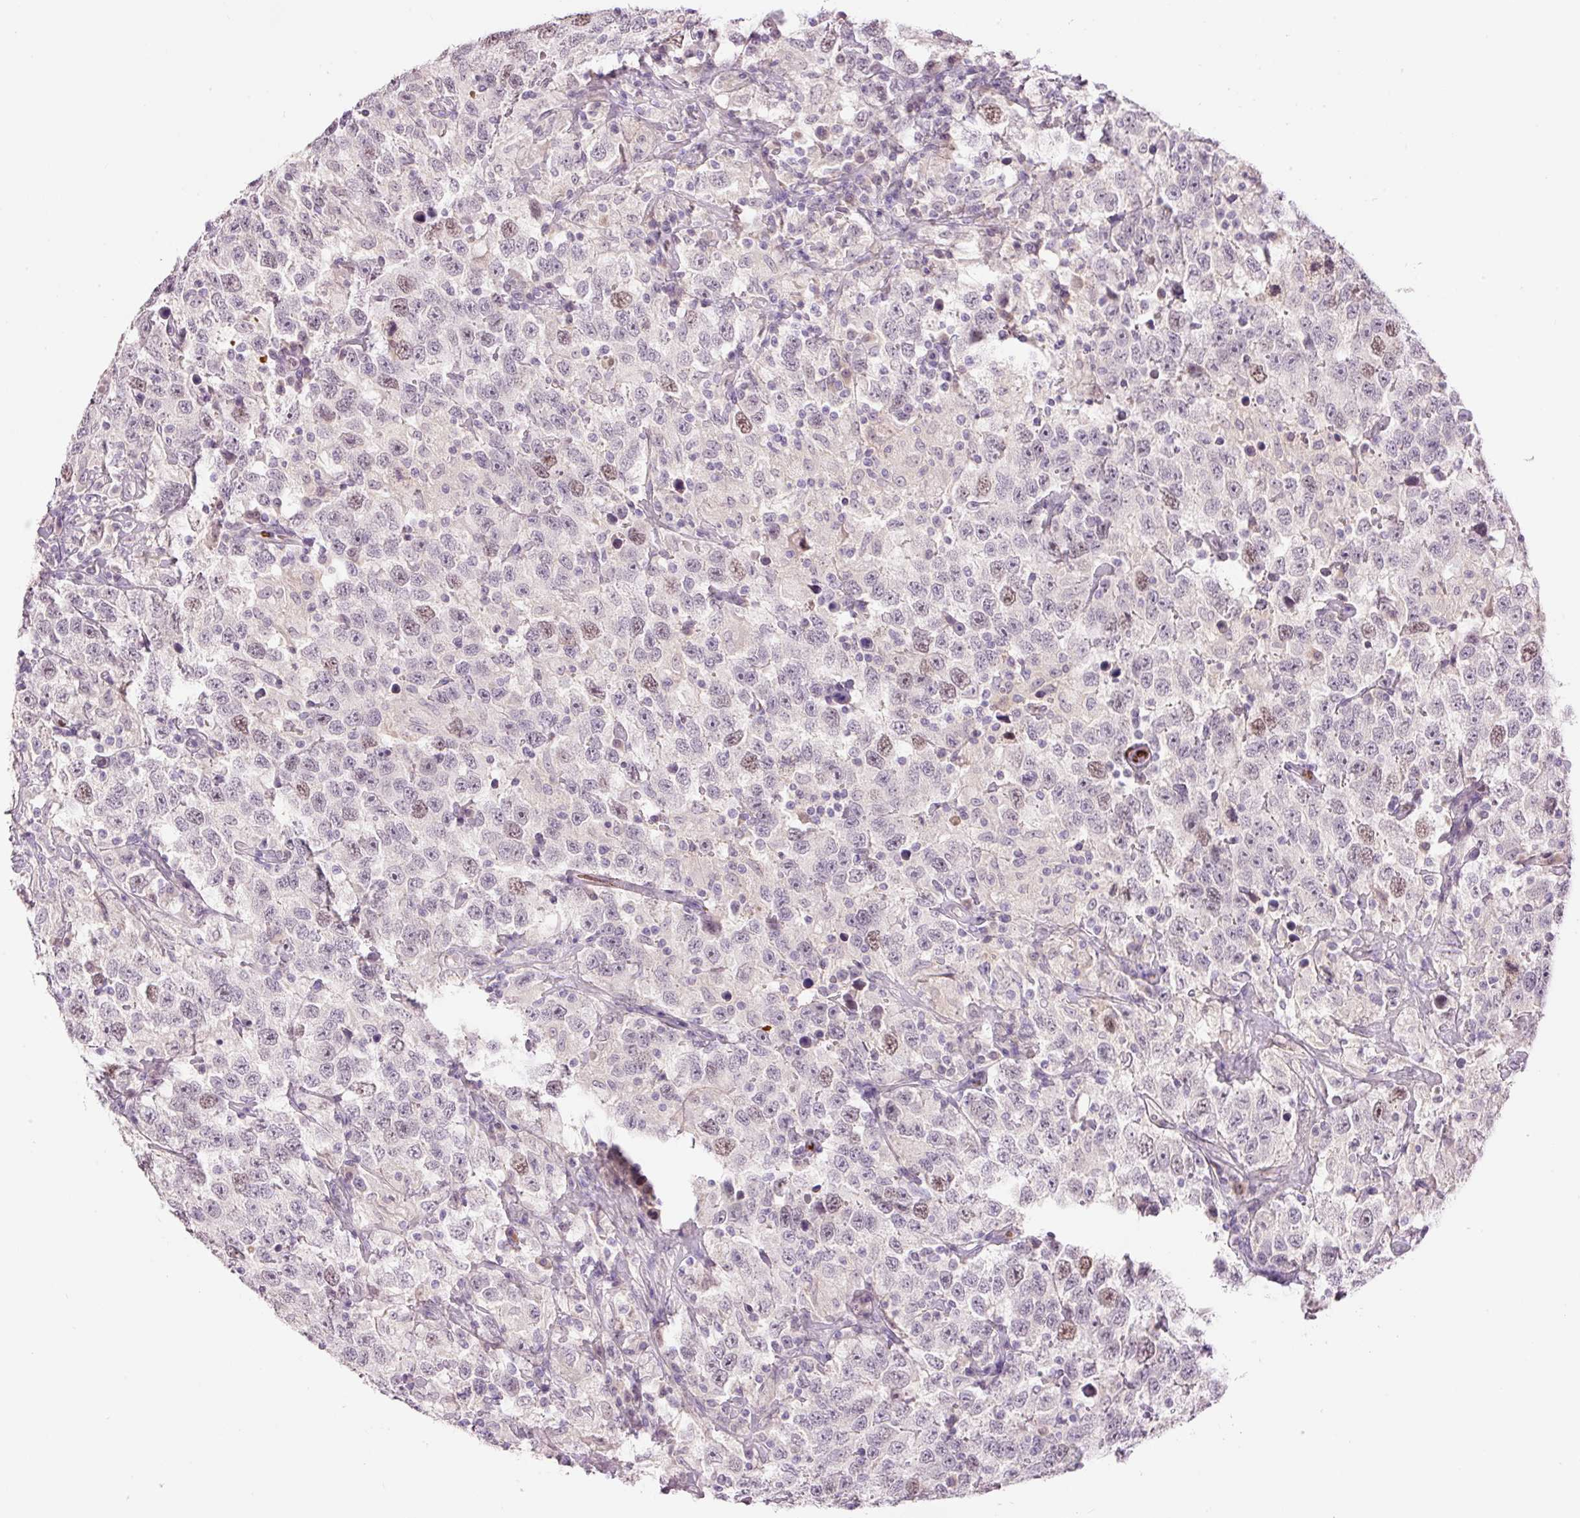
{"staining": {"intensity": "moderate", "quantity": "<25%", "location": "nuclear"}, "tissue": "testis cancer", "cell_type": "Tumor cells", "image_type": "cancer", "snomed": [{"axis": "morphology", "description": "Seminoma, NOS"}, {"axis": "topography", "description": "Testis"}], "caption": "Moderate nuclear staining for a protein is identified in approximately <25% of tumor cells of testis seminoma using immunohistochemistry.", "gene": "LY6G6D", "patient": {"sex": "male", "age": 41}}